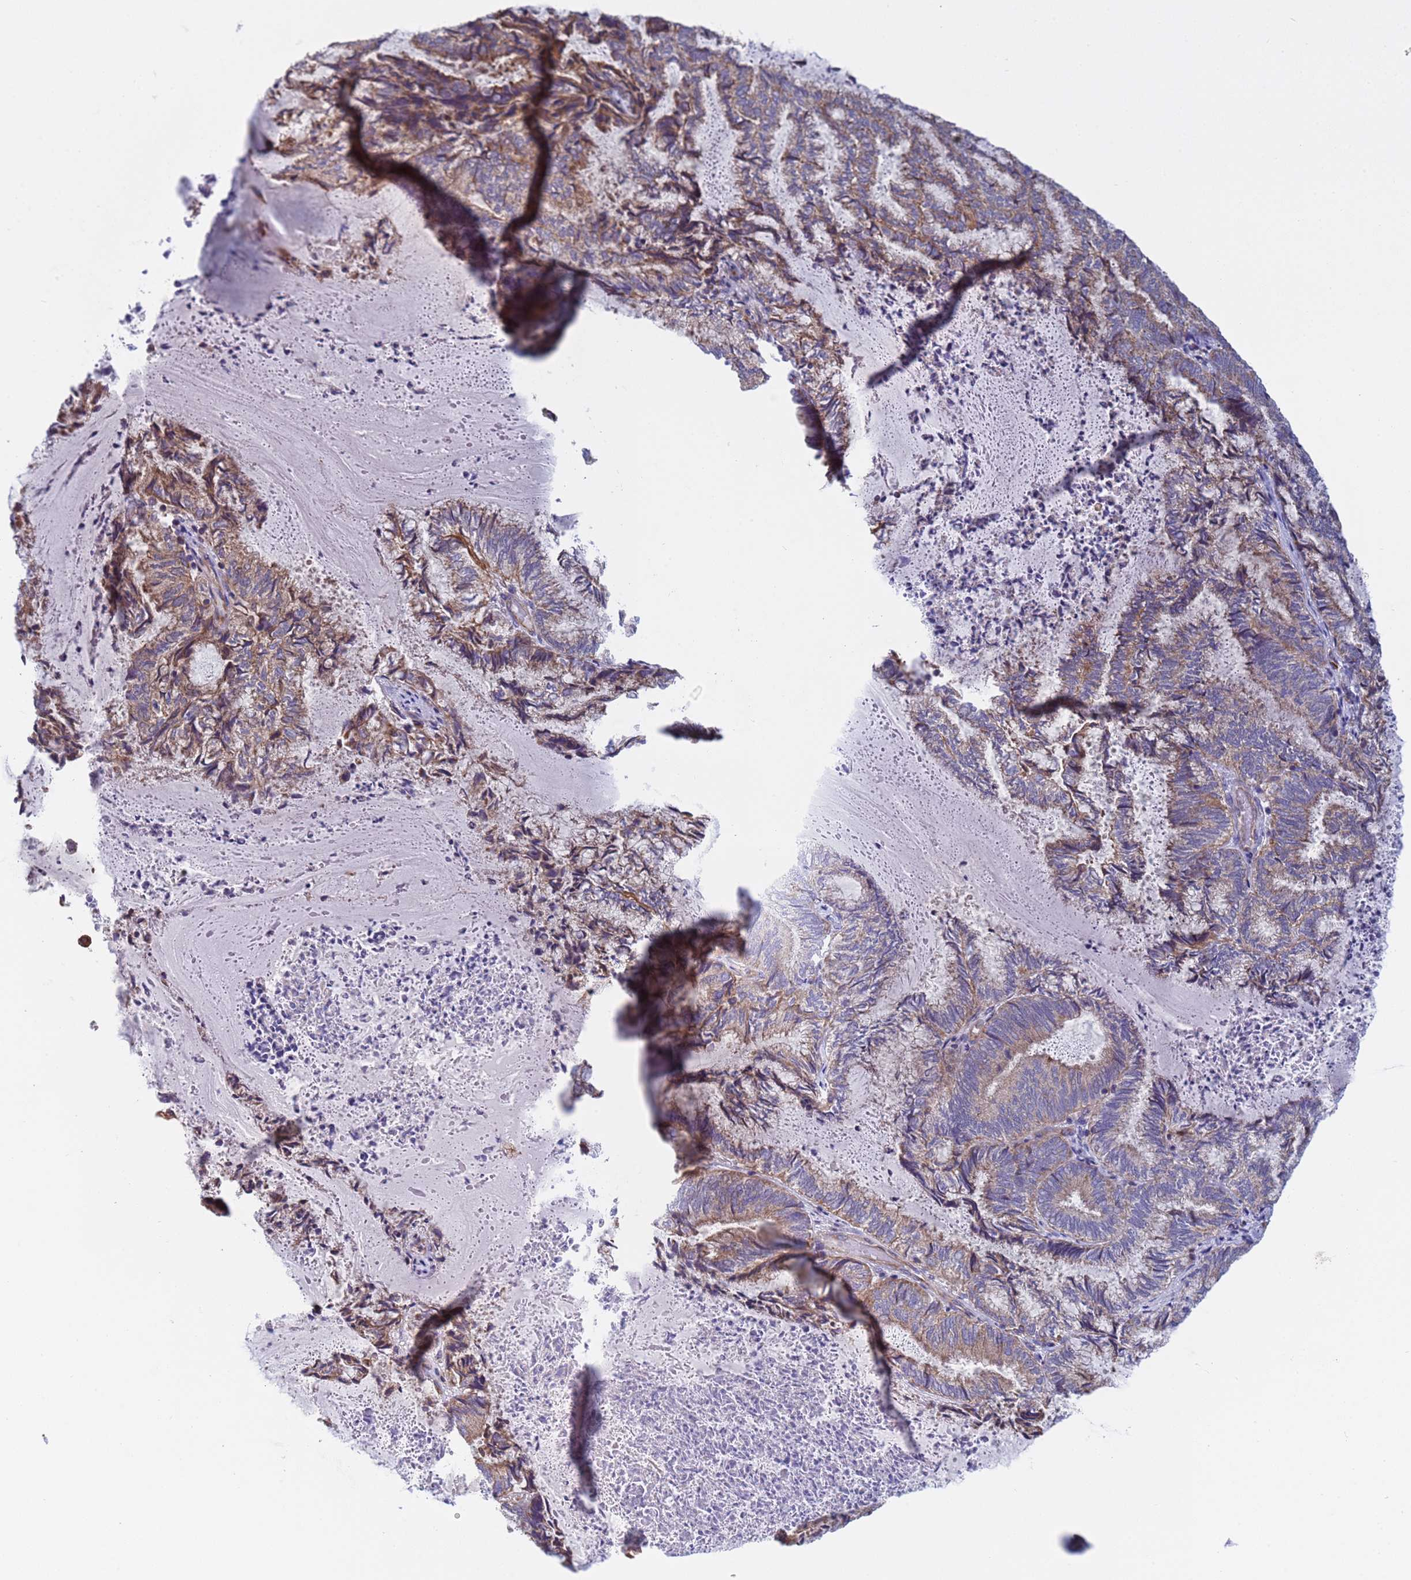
{"staining": {"intensity": "moderate", "quantity": "25%-75%", "location": "cytoplasmic/membranous"}, "tissue": "endometrial cancer", "cell_type": "Tumor cells", "image_type": "cancer", "snomed": [{"axis": "morphology", "description": "Adenocarcinoma, NOS"}, {"axis": "topography", "description": "Endometrium"}], "caption": "An immunohistochemistry (IHC) histopathology image of tumor tissue is shown. Protein staining in brown labels moderate cytoplasmic/membranous positivity in adenocarcinoma (endometrial) within tumor cells.", "gene": "NUDT12", "patient": {"sex": "female", "age": 80}}